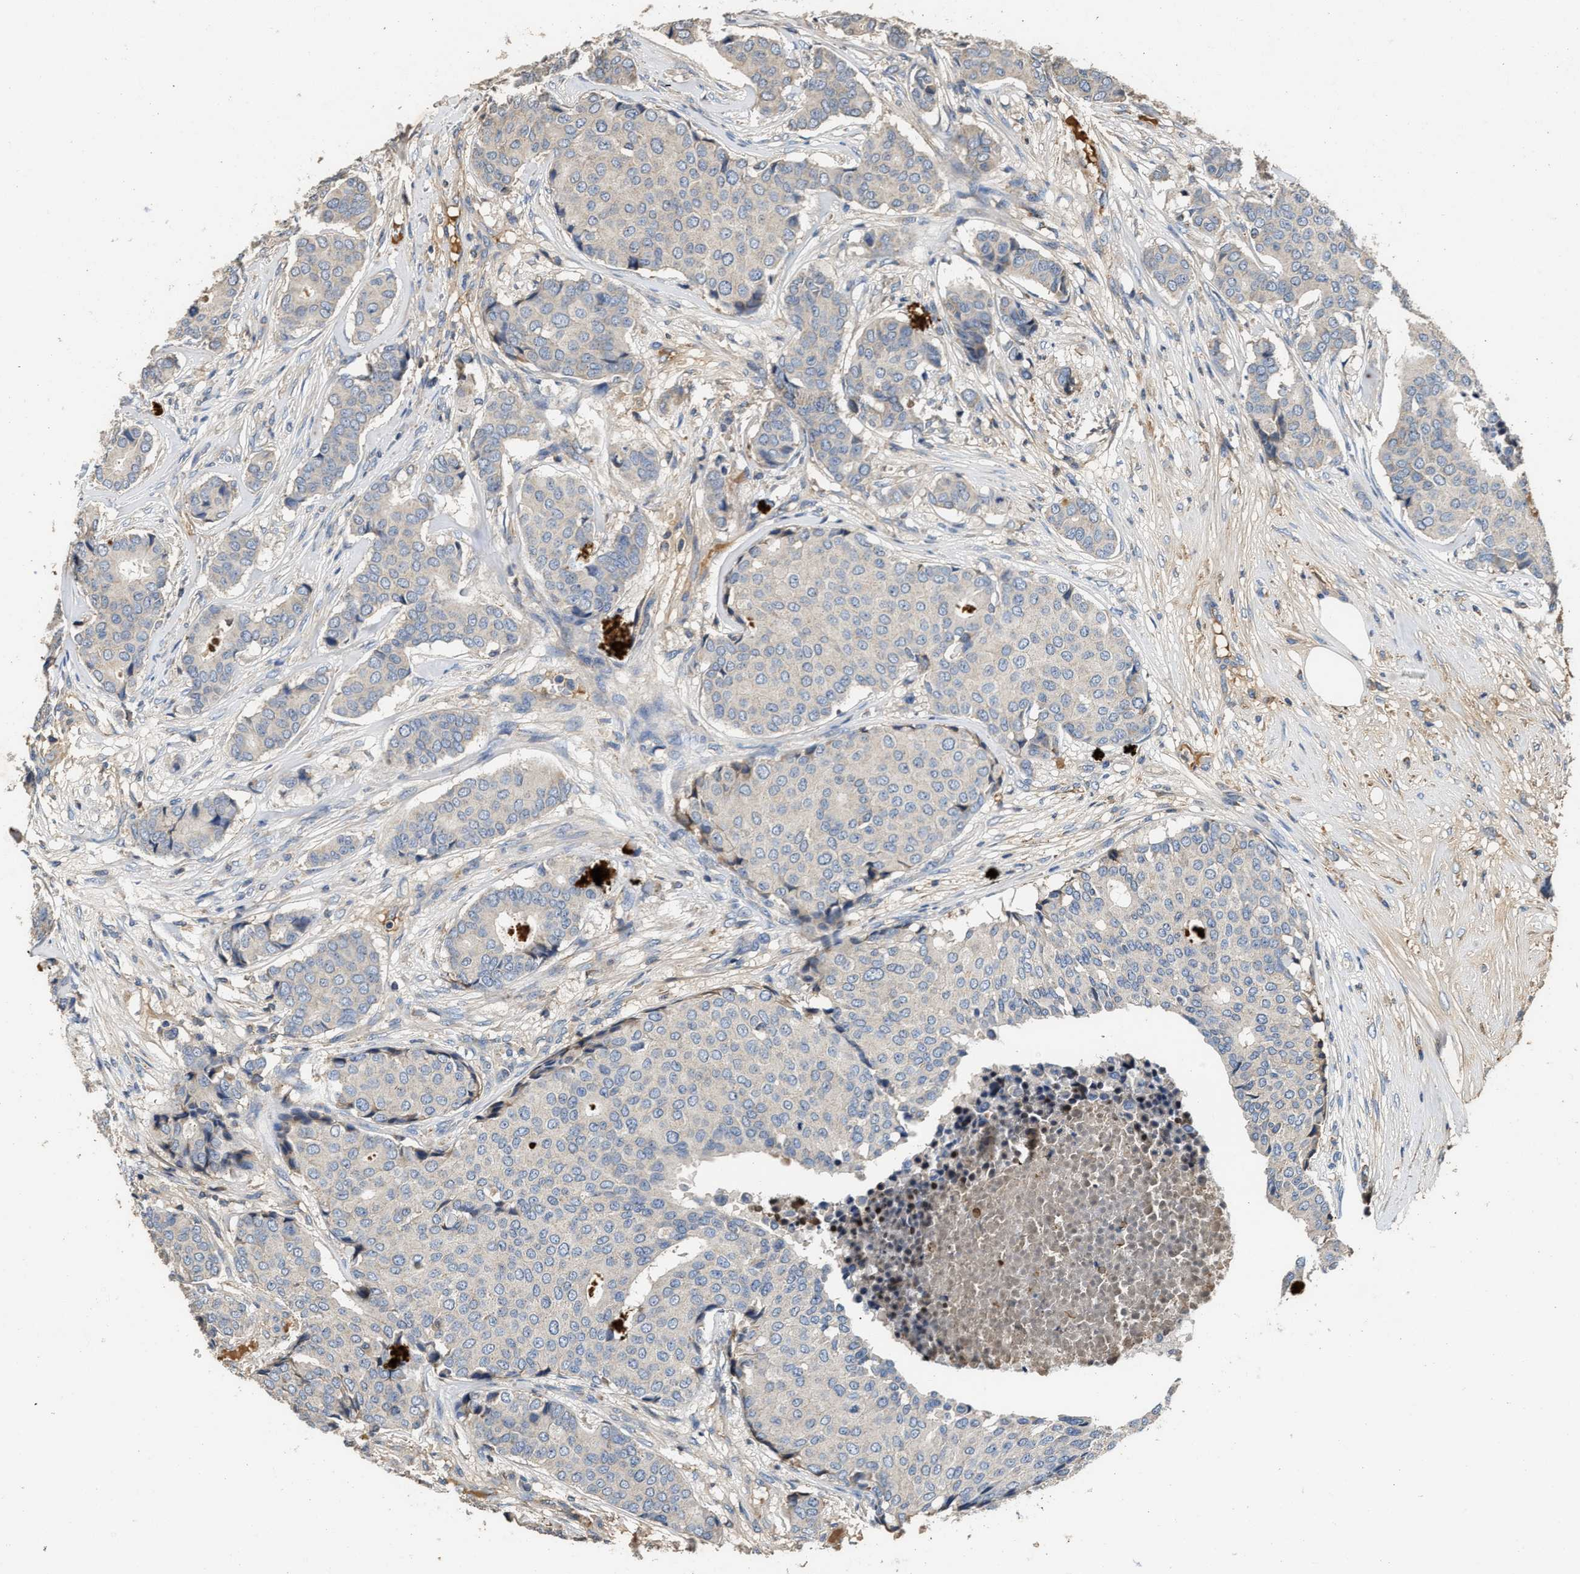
{"staining": {"intensity": "negative", "quantity": "none", "location": "none"}, "tissue": "breast cancer", "cell_type": "Tumor cells", "image_type": "cancer", "snomed": [{"axis": "morphology", "description": "Duct carcinoma"}, {"axis": "topography", "description": "Breast"}], "caption": "Breast invasive ductal carcinoma stained for a protein using IHC shows no staining tumor cells.", "gene": "C3", "patient": {"sex": "female", "age": 75}}